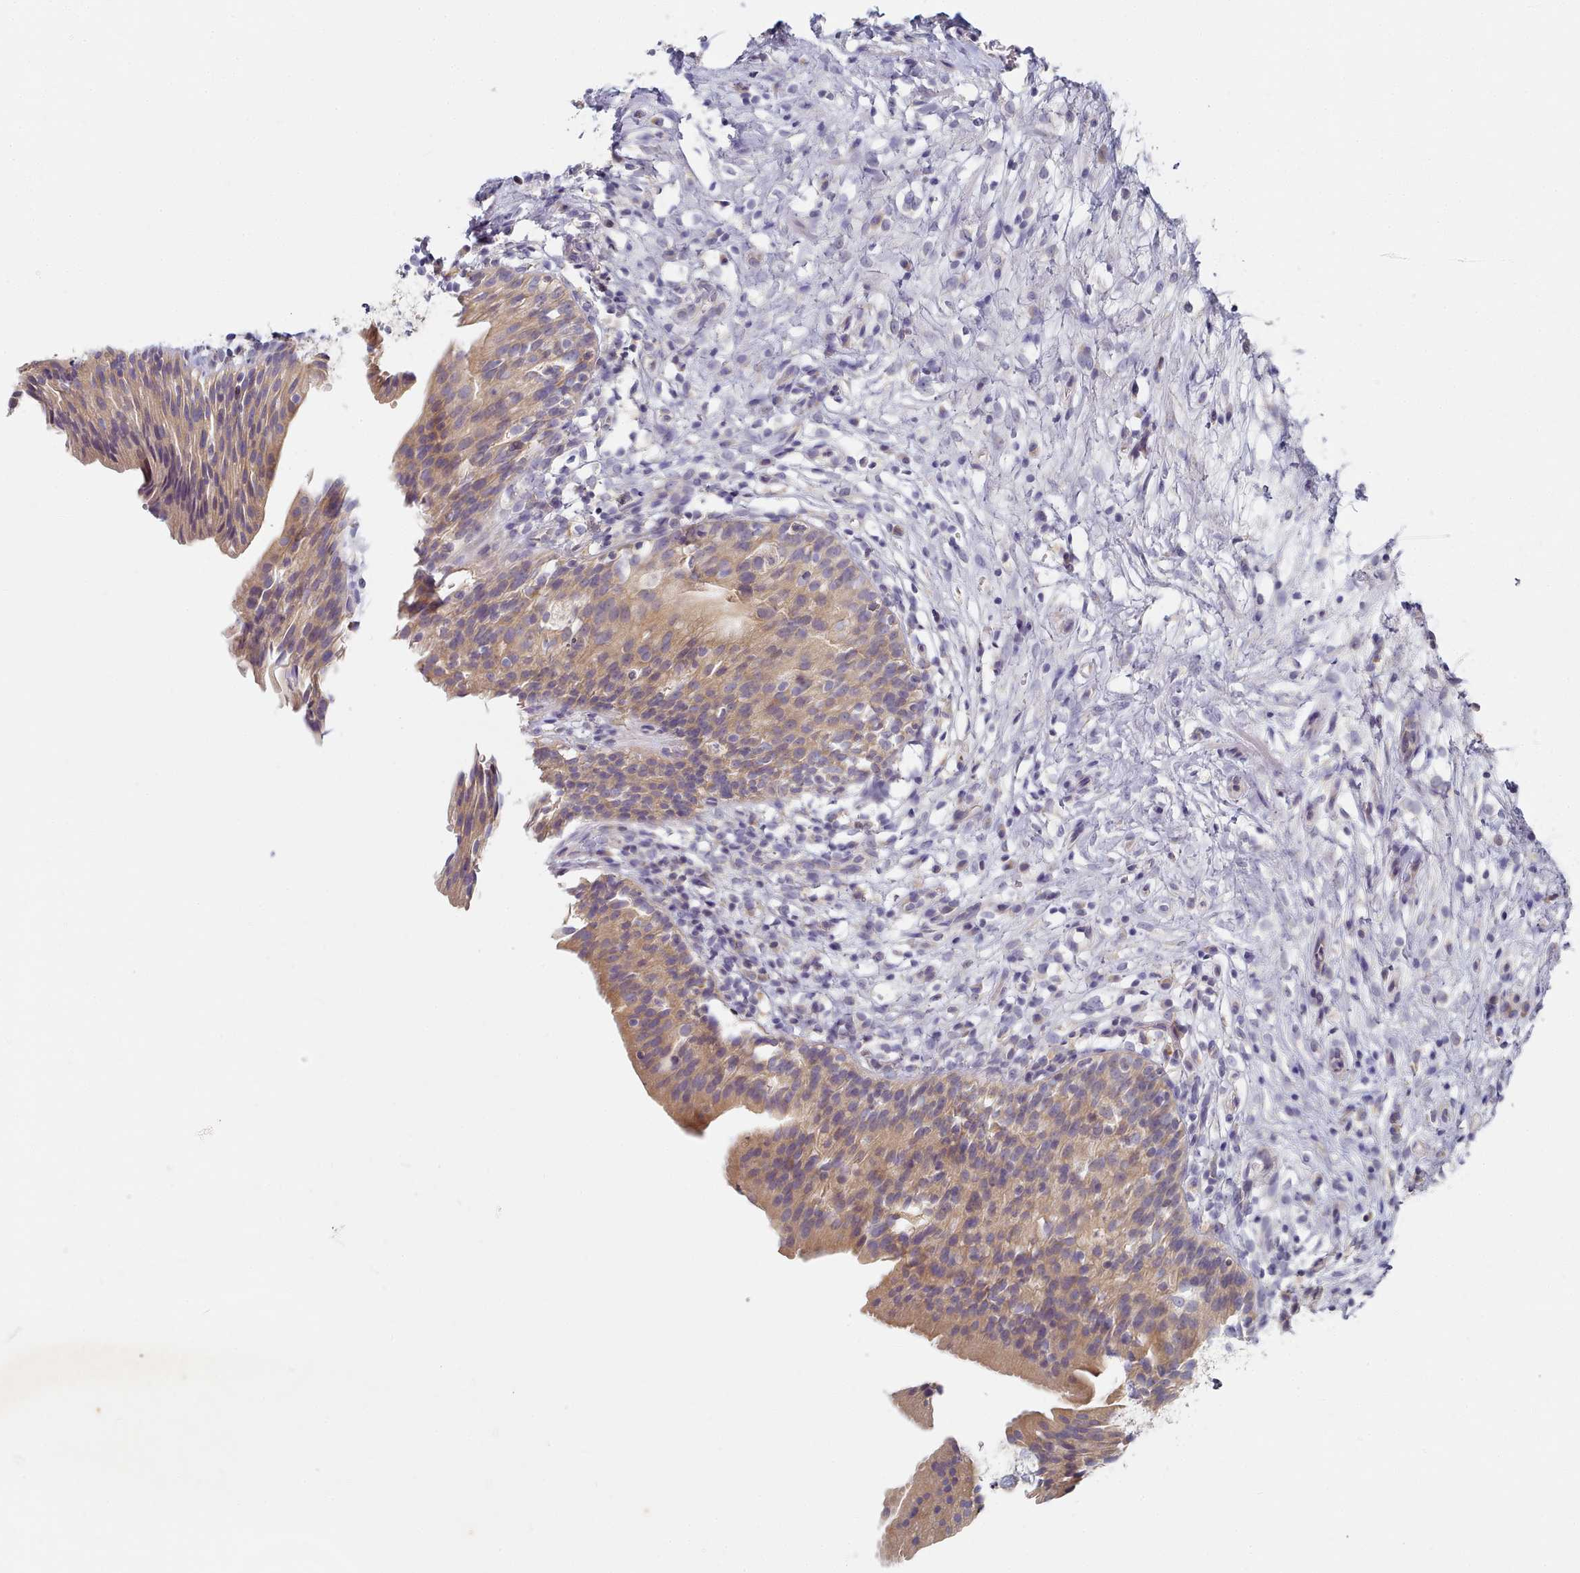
{"staining": {"intensity": "moderate", "quantity": ">75%", "location": "cytoplasmic/membranous"}, "tissue": "urinary bladder", "cell_type": "Urothelial cells", "image_type": "normal", "snomed": [{"axis": "morphology", "description": "Normal tissue, NOS"}, {"axis": "morphology", "description": "Inflammation, NOS"}, {"axis": "topography", "description": "Urinary bladder"}], "caption": "This is a photomicrograph of immunohistochemistry staining of unremarkable urinary bladder, which shows moderate expression in the cytoplasmic/membranous of urothelial cells.", "gene": "TYW1B", "patient": {"sex": "male", "age": 63}}